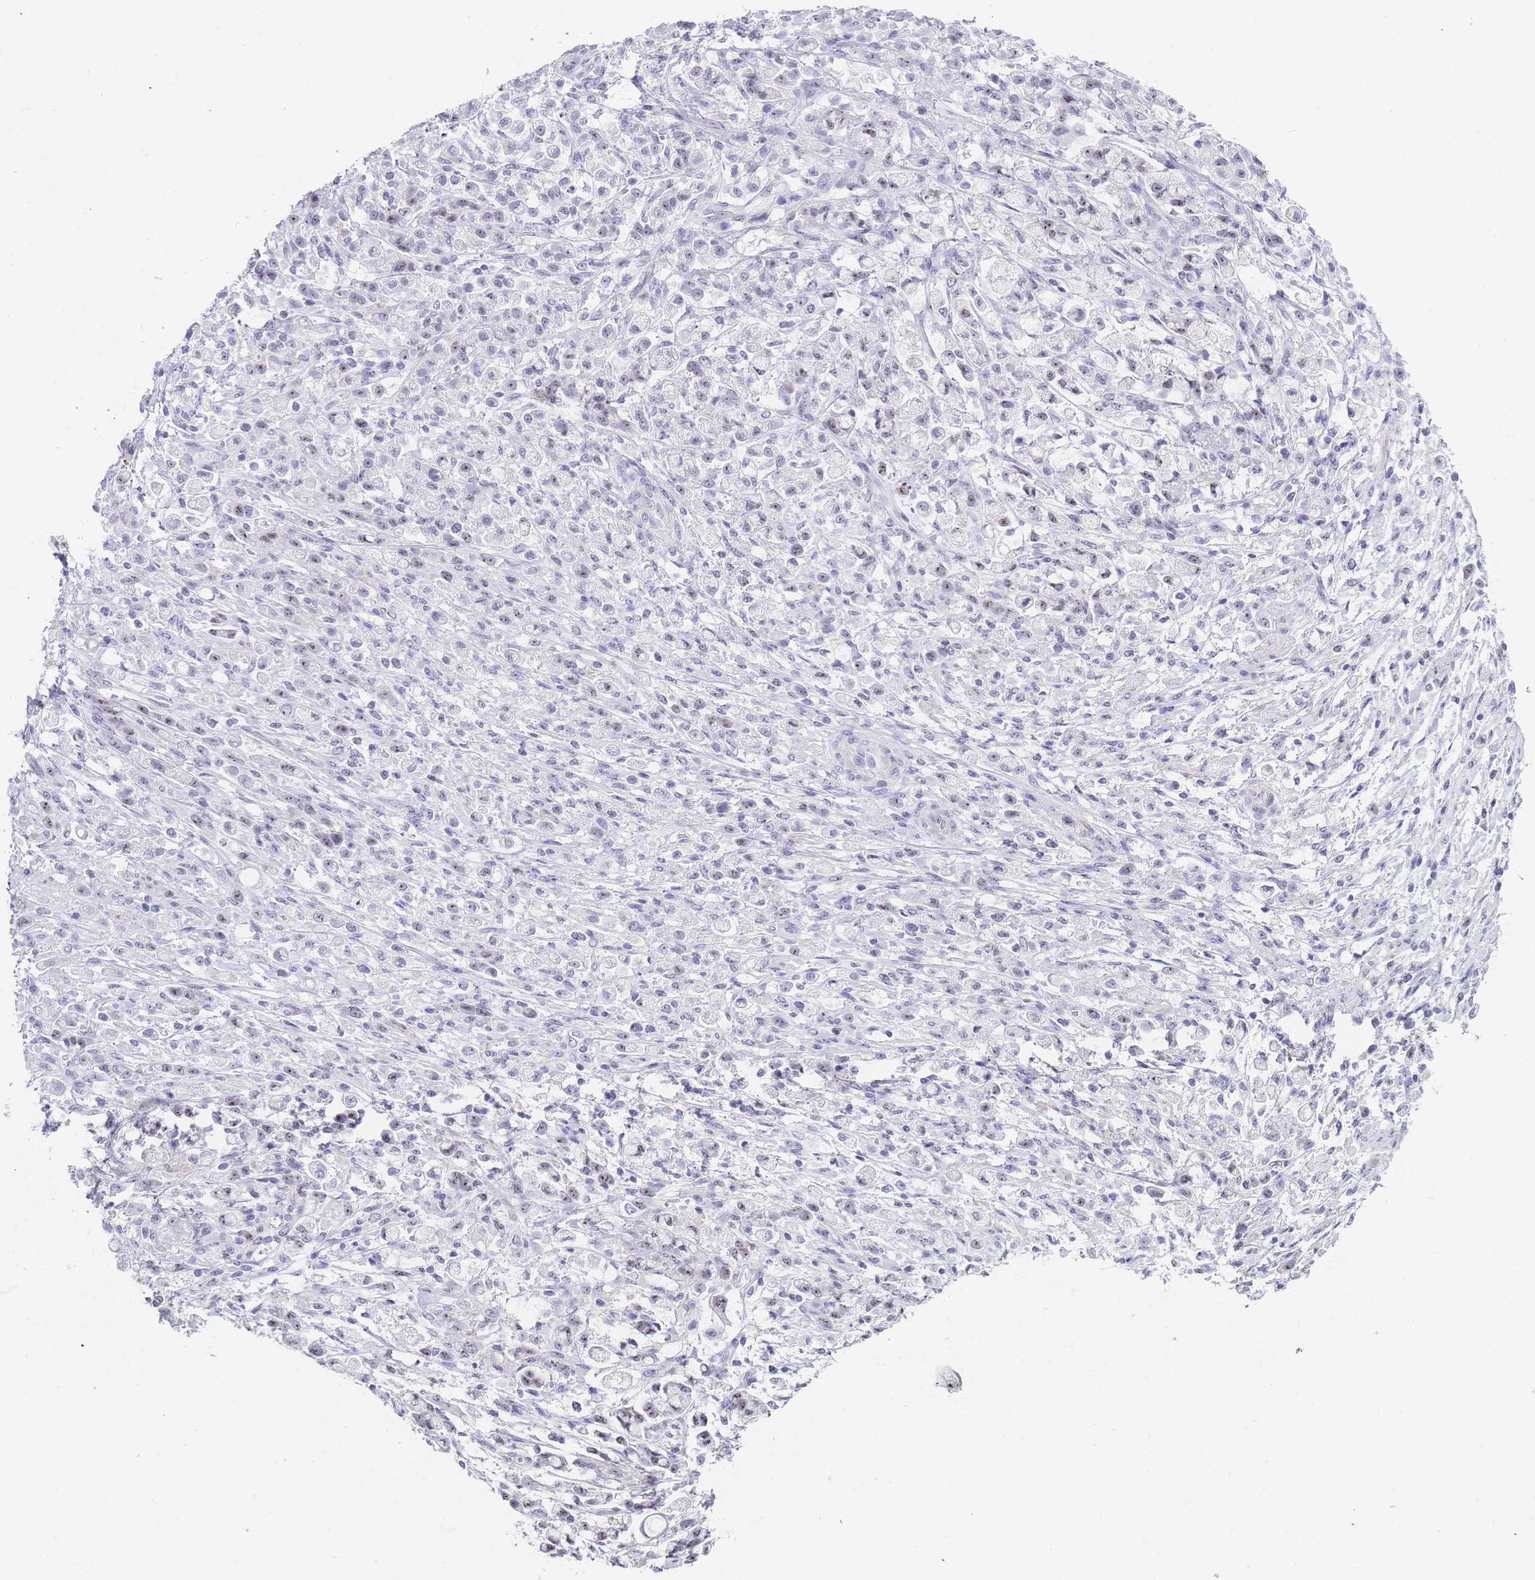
{"staining": {"intensity": "weak", "quantity": "<25%", "location": "nuclear"}, "tissue": "stomach cancer", "cell_type": "Tumor cells", "image_type": "cancer", "snomed": [{"axis": "morphology", "description": "Adenocarcinoma, NOS"}, {"axis": "topography", "description": "Stomach"}], "caption": "Immunohistochemistry histopathology image of stomach cancer (adenocarcinoma) stained for a protein (brown), which exhibits no positivity in tumor cells.", "gene": "NOP14", "patient": {"sex": "female", "age": 60}}